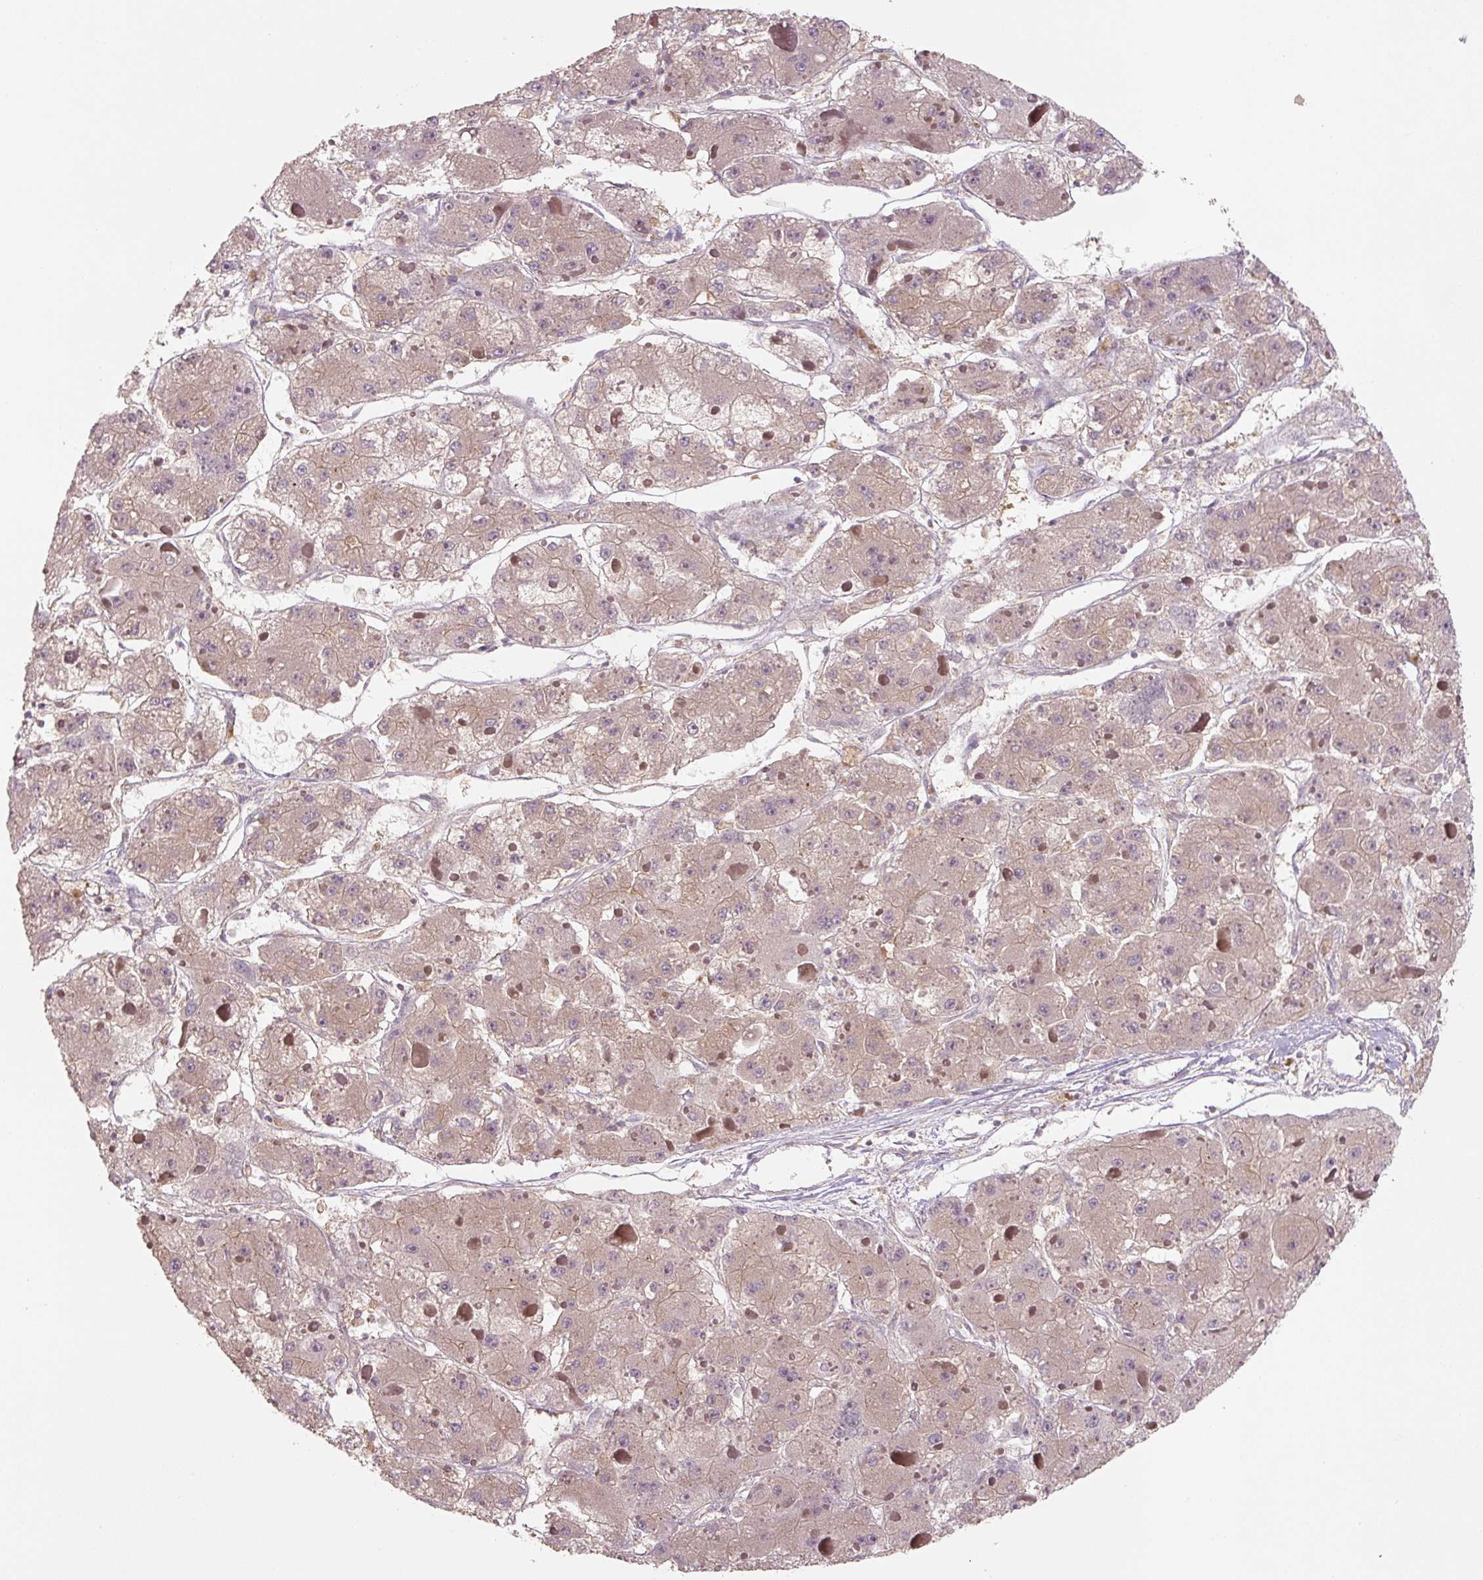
{"staining": {"intensity": "weak", "quantity": "25%-75%", "location": "cytoplasmic/membranous"}, "tissue": "liver cancer", "cell_type": "Tumor cells", "image_type": "cancer", "snomed": [{"axis": "morphology", "description": "Carcinoma, Hepatocellular, NOS"}, {"axis": "topography", "description": "Liver"}], "caption": "About 25%-75% of tumor cells in liver cancer (hepatocellular carcinoma) demonstrate weak cytoplasmic/membranous protein positivity as visualized by brown immunohistochemical staining.", "gene": "C2orf73", "patient": {"sex": "female", "age": 73}}